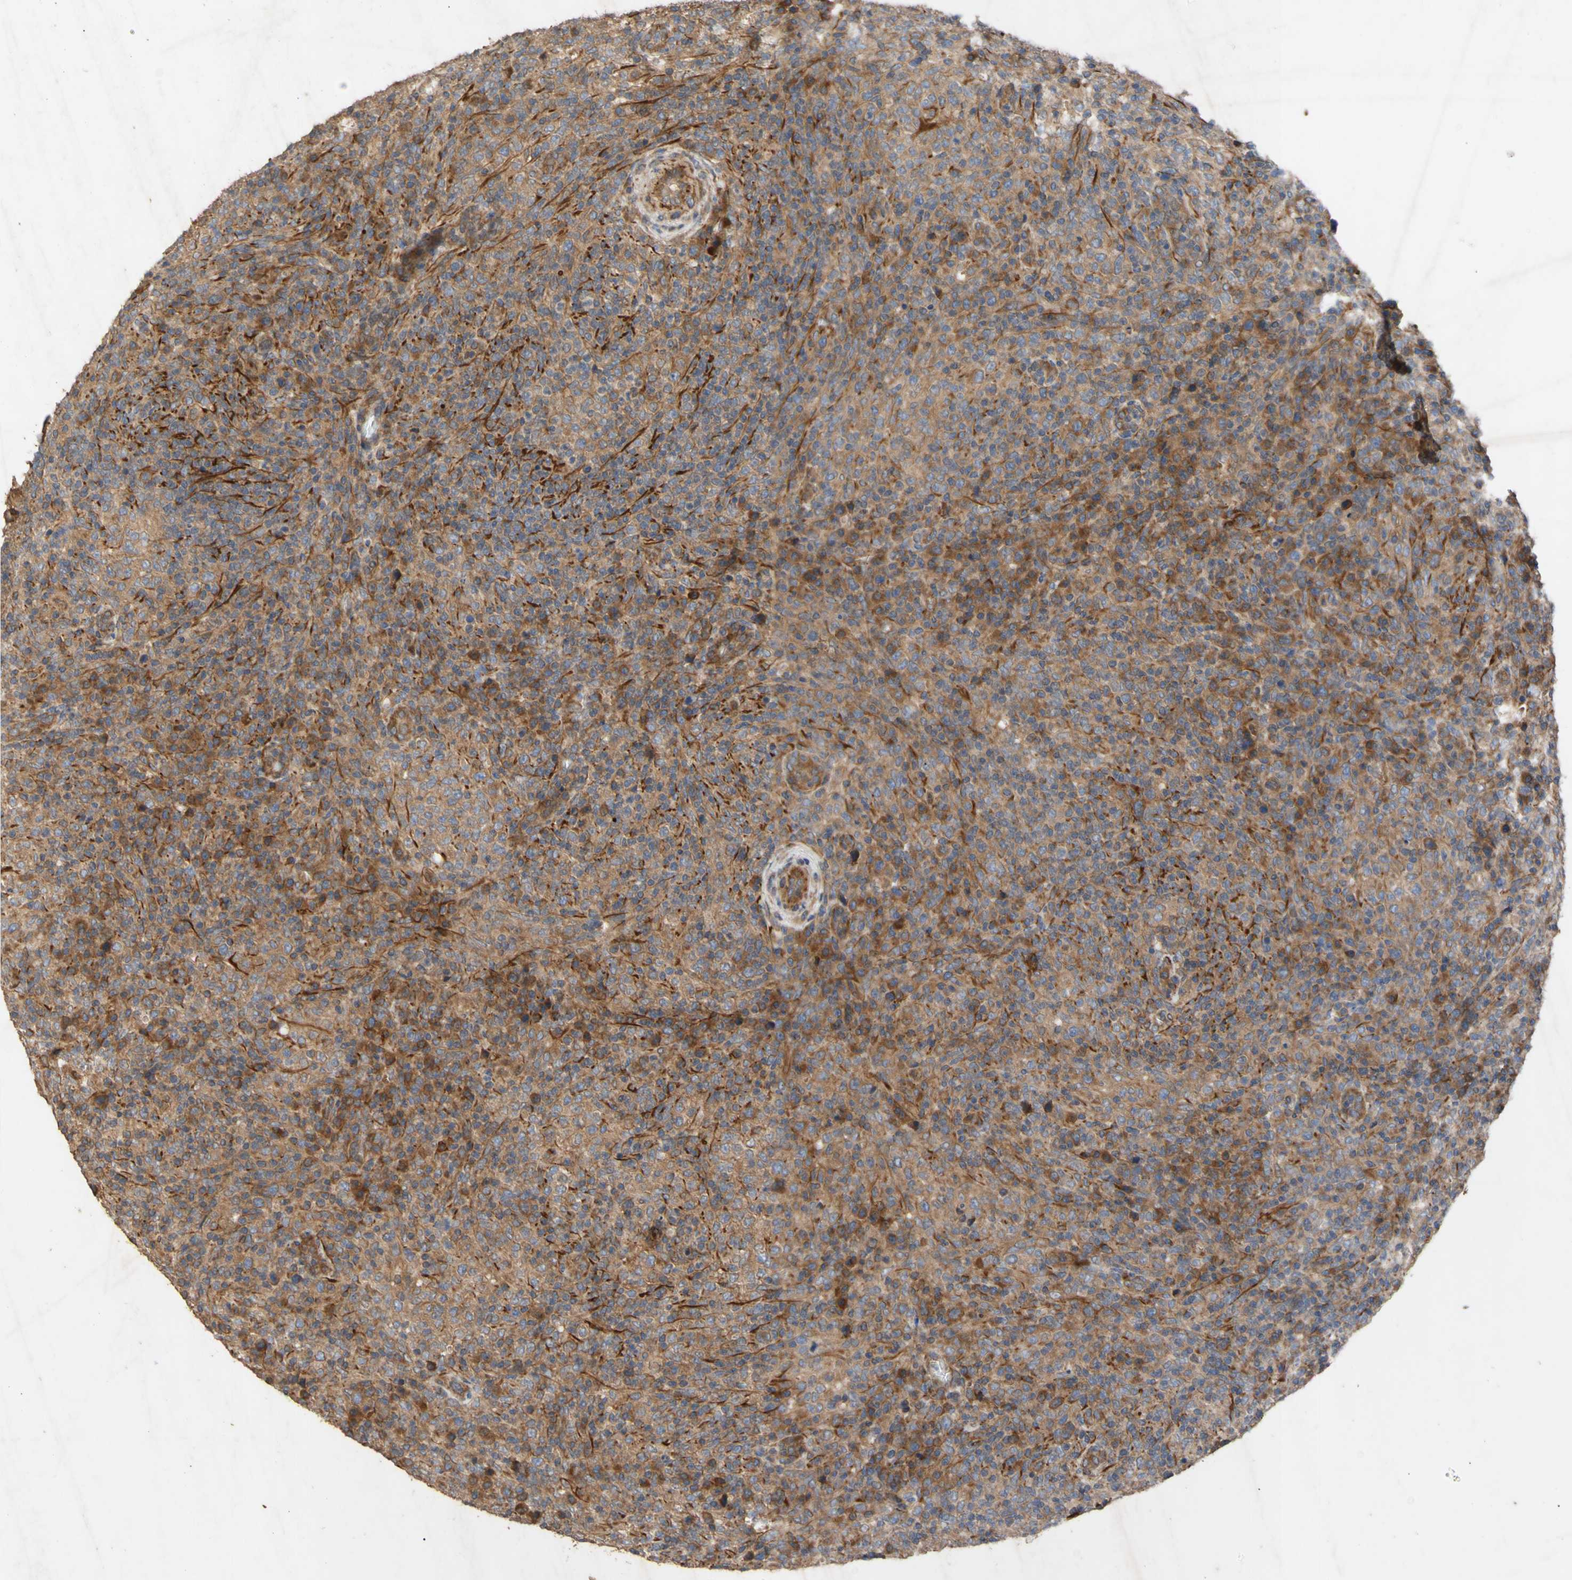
{"staining": {"intensity": "weak", "quantity": ">75%", "location": "cytoplasmic/membranous"}, "tissue": "lymphoma", "cell_type": "Tumor cells", "image_type": "cancer", "snomed": [{"axis": "morphology", "description": "Malignant lymphoma, non-Hodgkin's type, High grade"}, {"axis": "topography", "description": "Lymph node"}], "caption": "Tumor cells demonstrate low levels of weak cytoplasmic/membranous positivity in about >75% of cells in high-grade malignant lymphoma, non-Hodgkin's type.", "gene": "EIF2S3", "patient": {"sex": "female", "age": 76}}